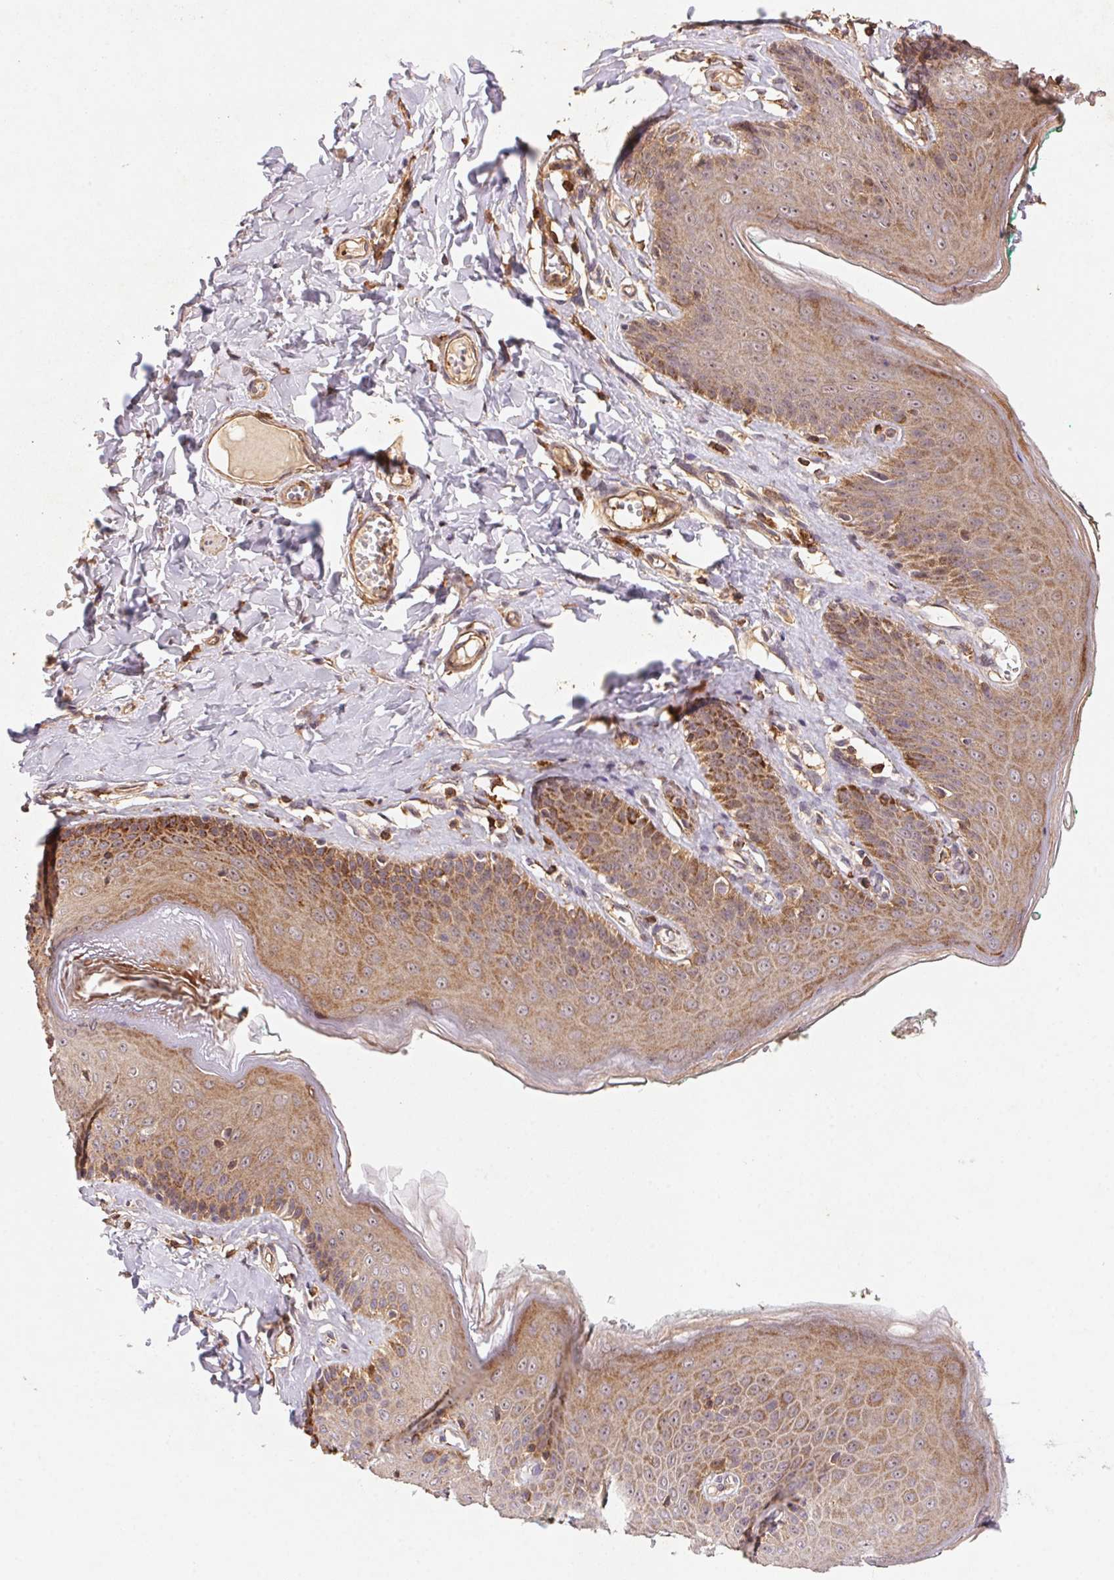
{"staining": {"intensity": "moderate", "quantity": ">75%", "location": "cytoplasmic/membranous"}, "tissue": "skin", "cell_type": "Epidermal cells", "image_type": "normal", "snomed": [{"axis": "morphology", "description": "Normal tissue, NOS"}, {"axis": "topography", "description": "Vulva"}, {"axis": "topography", "description": "Peripheral nerve tissue"}], "caption": "Skin stained with immunohistochemistry (IHC) demonstrates moderate cytoplasmic/membranous staining in about >75% of epidermal cells. The staining was performed using DAB to visualize the protein expression in brown, while the nuclei were stained in blue with hematoxylin (Magnification: 20x).", "gene": "ATG10", "patient": {"sex": "female", "age": 66}}